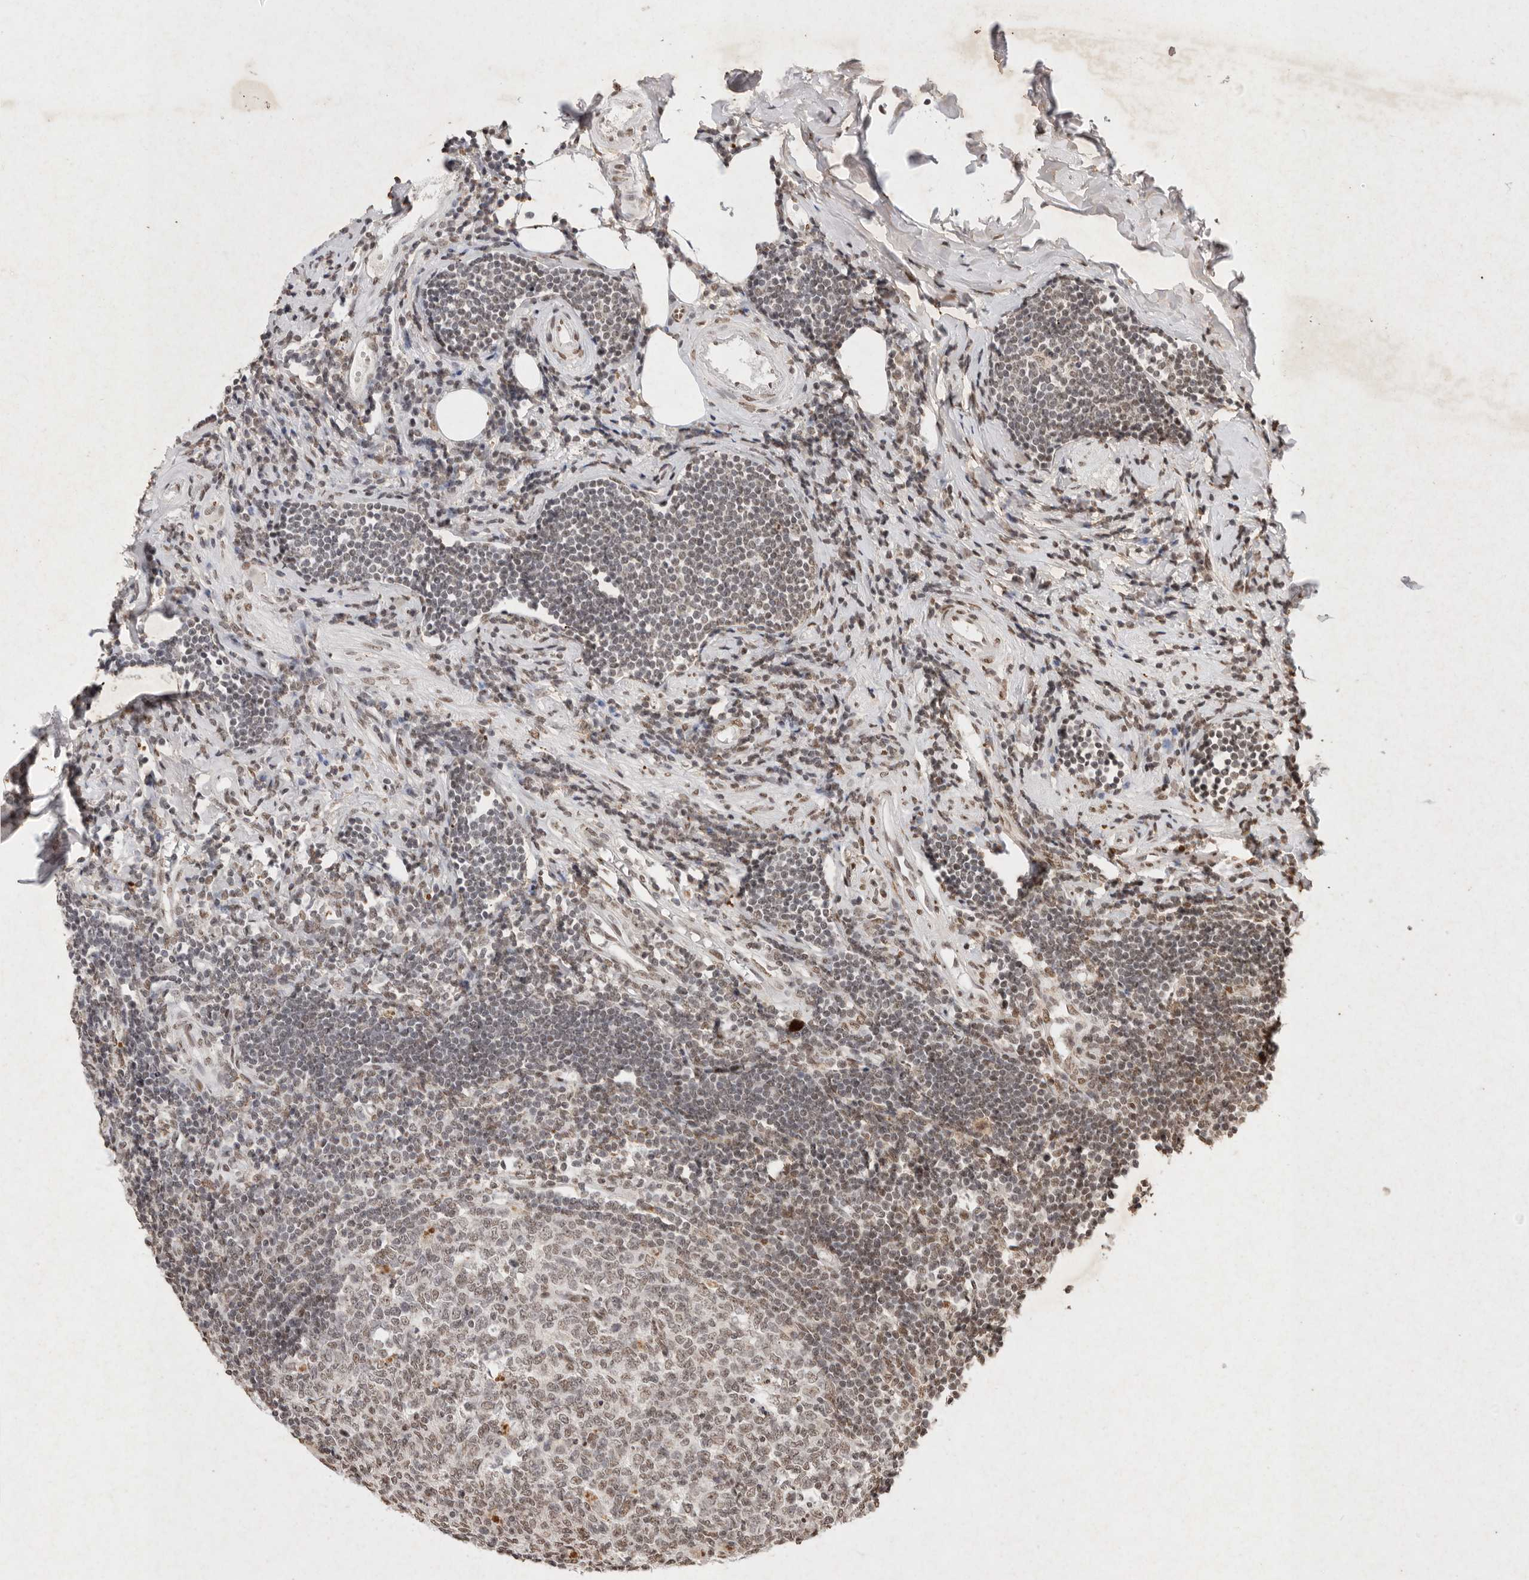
{"staining": {"intensity": "moderate", "quantity": ">75%", "location": "nuclear"}, "tissue": "appendix", "cell_type": "Glandular cells", "image_type": "normal", "snomed": [{"axis": "morphology", "description": "Normal tissue, NOS"}, {"axis": "topography", "description": "Appendix"}], "caption": "Immunohistochemistry (IHC) photomicrograph of normal appendix: human appendix stained using immunohistochemistry (IHC) exhibits medium levels of moderate protein expression localized specifically in the nuclear of glandular cells, appearing as a nuclear brown color.", "gene": "NKX3", "patient": {"sex": "female", "age": 54}}